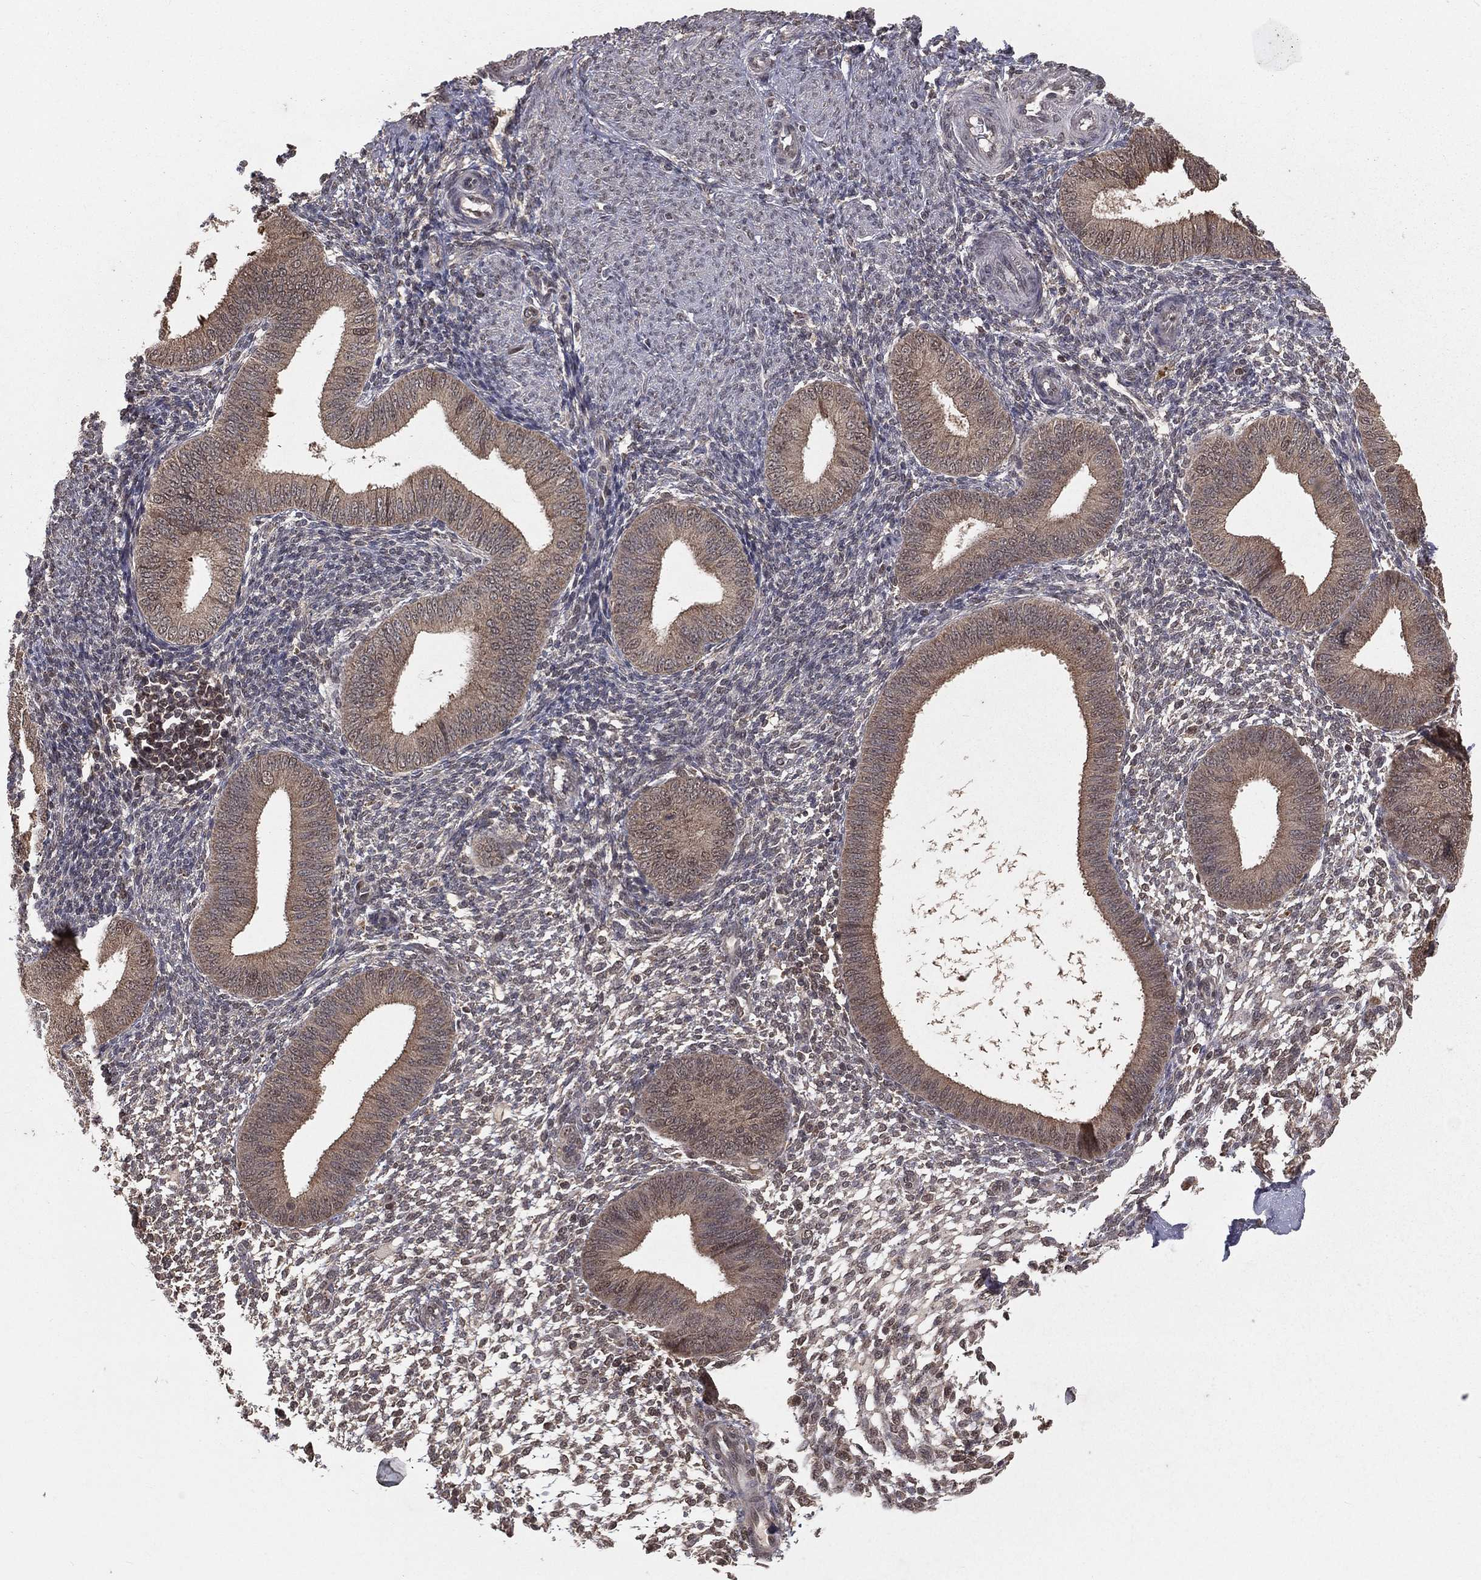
{"staining": {"intensity": "negative", "quantity": "none", "location": "none"}, "tissue": "endometrium", "cell_type": "Cells in endometrial stroma", "image_type": "normal", "snomed": [{"axis": "morphology", "description": "Normal tissue, NOS"}, {"axis": "topography", "description": "Endometrium"}], "caption": "Immunohistochemistry histopathology image of unremarkable human endometrium stained for a protein (brown), which displays no staining in cells in endometrial stroma. (Stains: DAB (3,3'-diaminobenzidine) IHC with hematoxylin counter stain, Microscopy: brightfield microscopy at high magnification).", "gene": "ZDHHC15", "patient": {"sex": "female", "age": 39}}